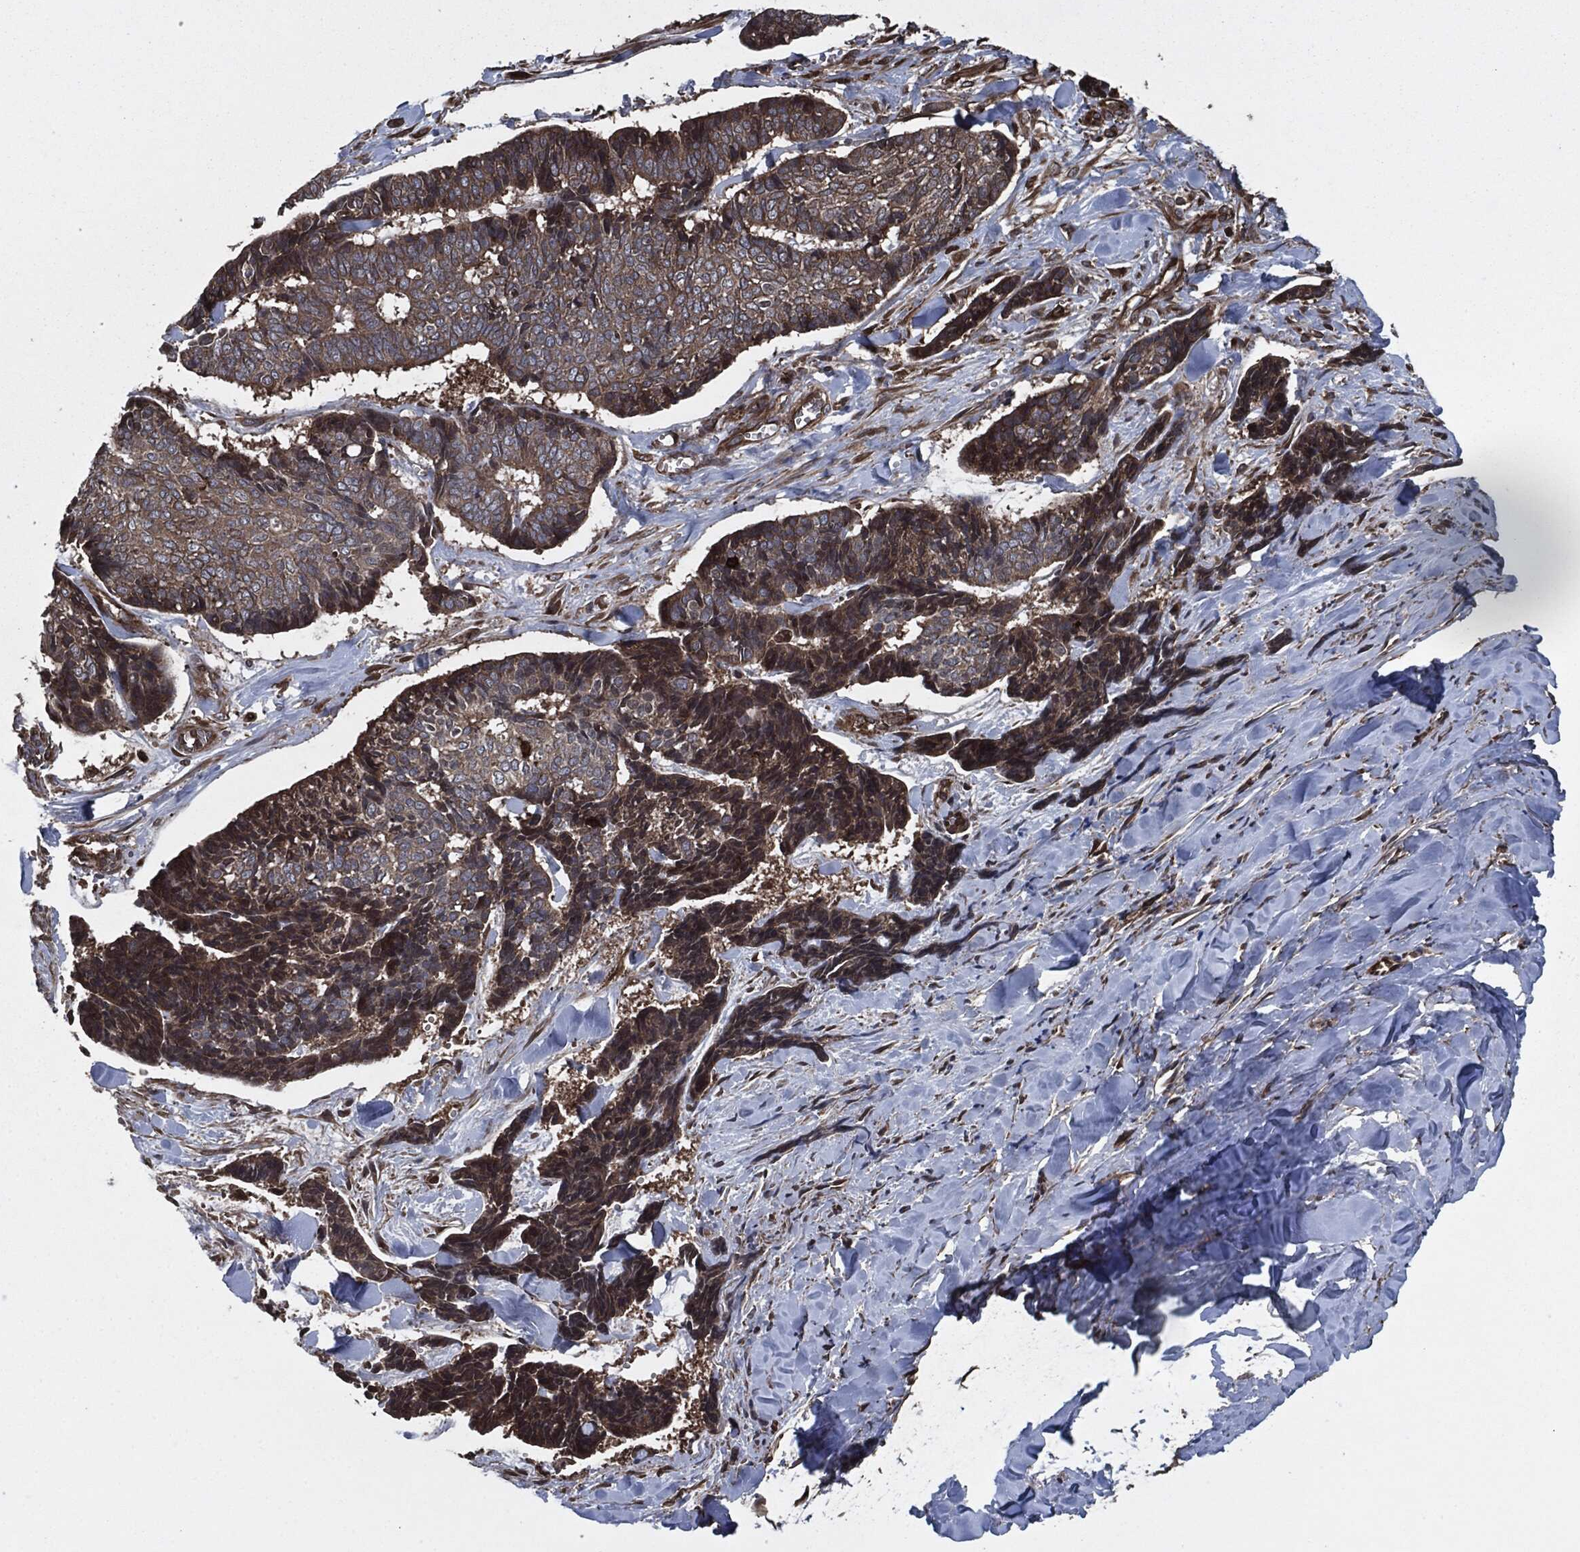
{"staining": {"intensity": "moderate", "quantity": ">75%", "location": "cytoplasmic/membranous"}, "tissue": "skin cancer", "cell_type": "Tumor cells", "image_type": "cancer", "snomed": [{"axis": "morphology", "description": "Basal cell carcinoma"}, {"axis": "topography", "description": "Skin"}], "caption": "A medium amount of moderate cytoplasmic/membranous expression is seen in about >75% of tumor cells in skin cancer (basal cell carcinoma) tissue.", "gene": "RAP1GDS1", "patient": {"sex": "male", "age": 86}}